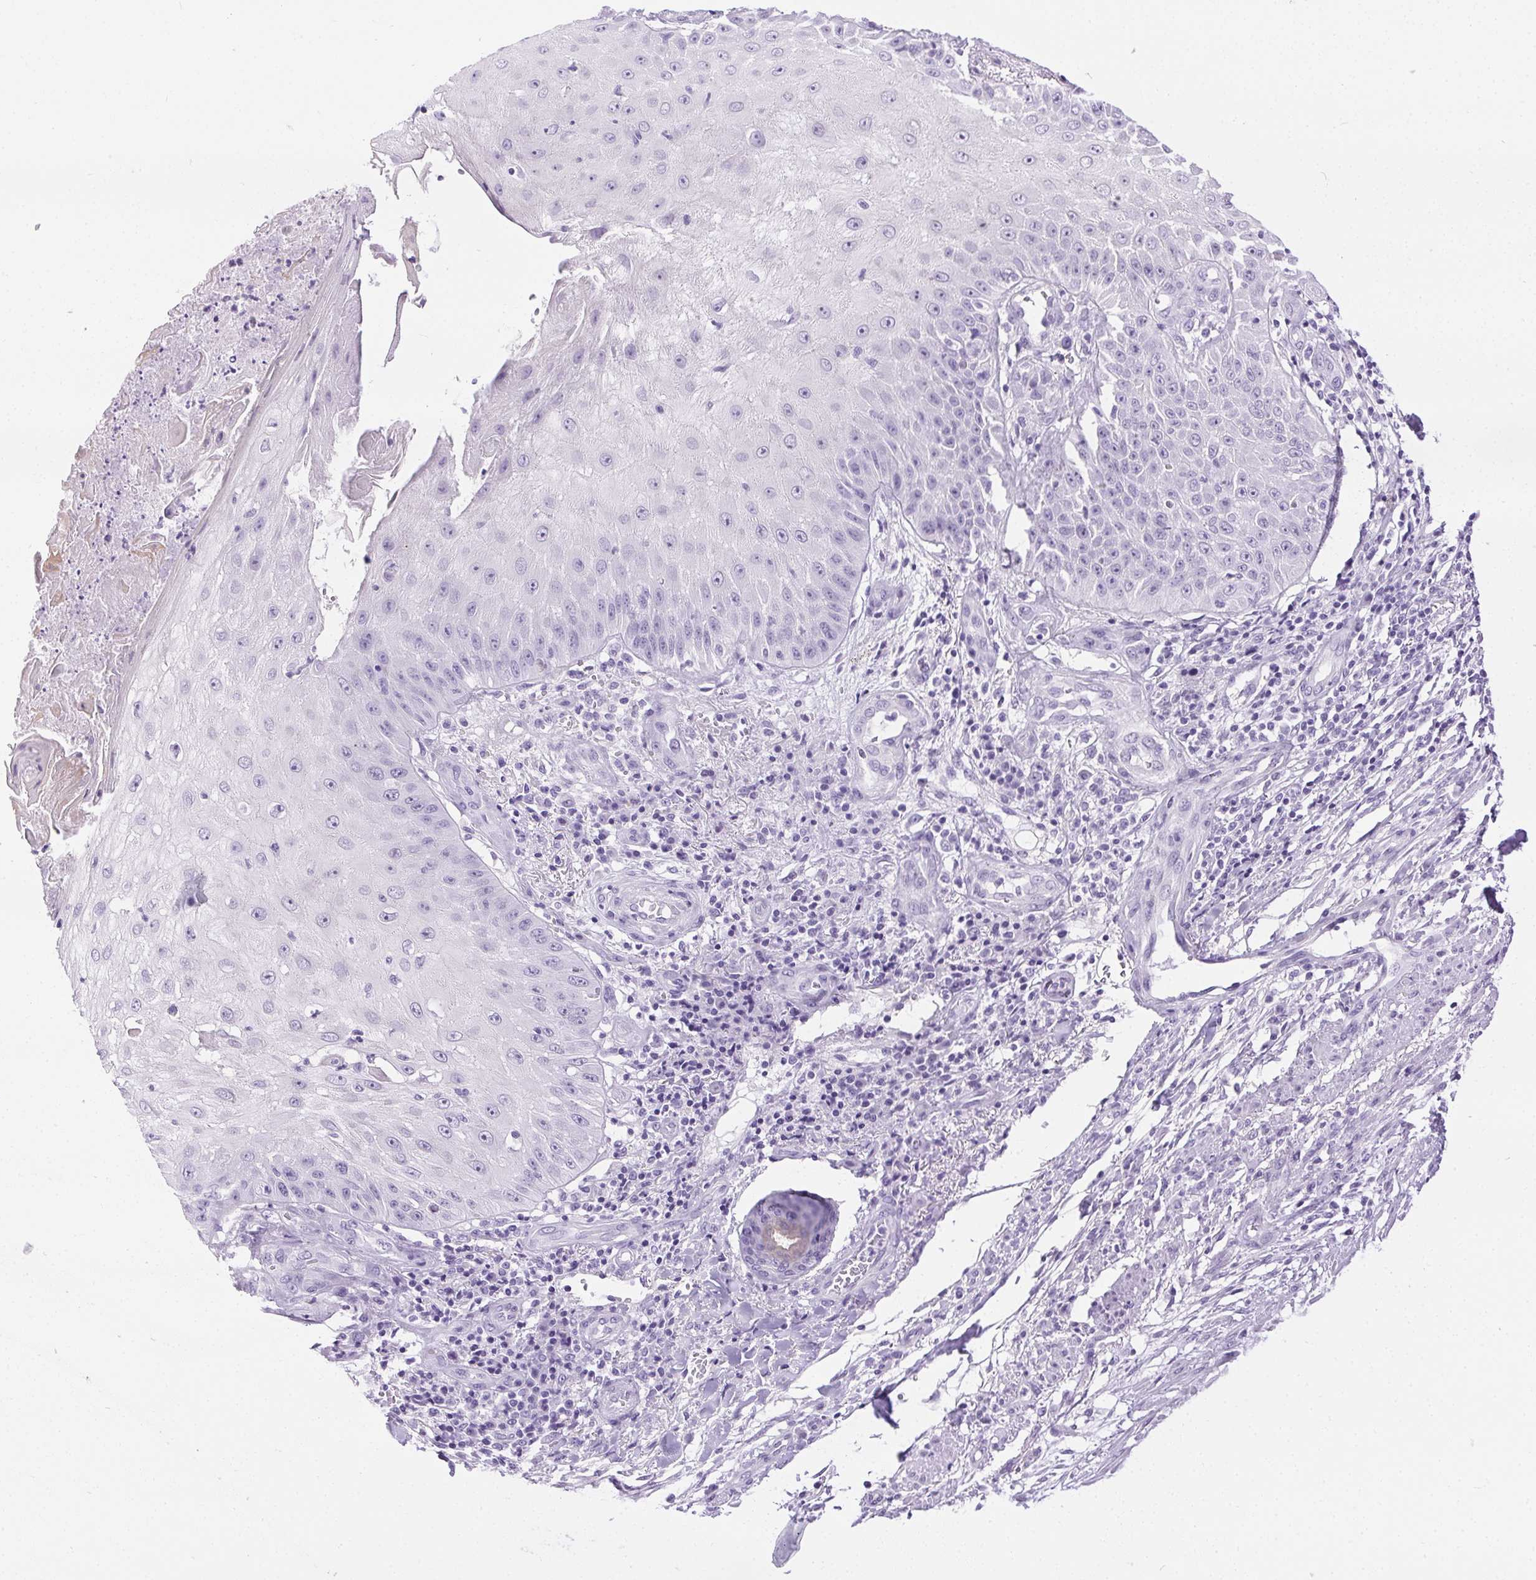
{"staining": {"intensity": "negative", "quantity": "none", "location": "none"}, "tissue": "skin cancer", "cell_type": "Tumor cells", "image_type": "cancer", "snomed": [{"axis": "morphology", "description": "Squamous cell carcinoma, NOS"}, {"axis": "topography", "description": "Skin"}], "caption": "An immunohistochemistry image of skin cancer is shown. There is no staining in tumor cells of skin cancer.", "gene": "C20orf85", "patient": {"sex": "male", "age": 70}}